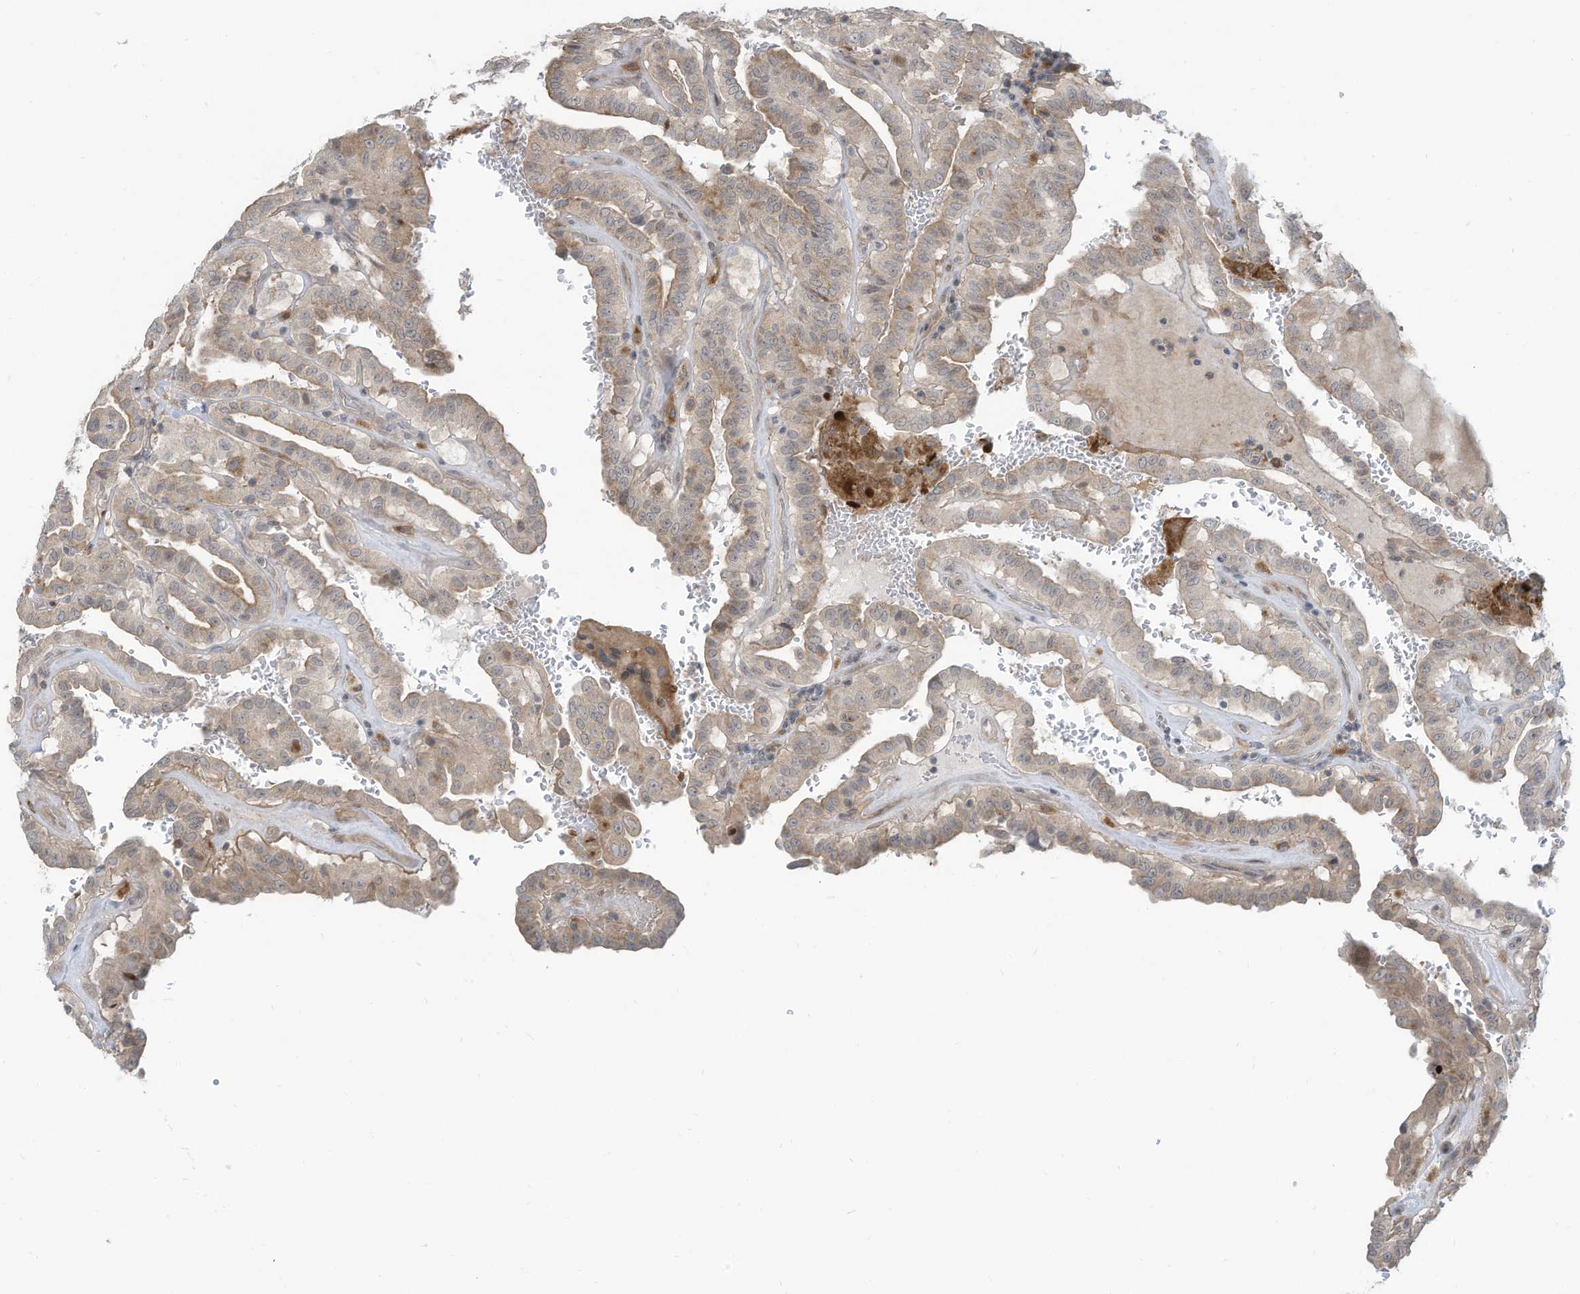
{"staining": {"intensity": "weak", "quantity": ">75%", "location": "cytoplasmic/membranous"}, "tissue": "thyroid cancer", "cell_type": "Tumor cells", "image_type": "cancer", "snomed": [{"axis": "morphology", "description": "Papillary adenocarcinoma, NOS"}, {"axis": "topography", "description": "Thyroid gland"}], "caption": "Thyroid cancer tissue reveals weak cytoplasmic/membranous expression in about >75% of tumor cells, visualized by immunohistochemistry.", "gene": "DZIP3", "patient": {"sex": "male", "age": 77}}